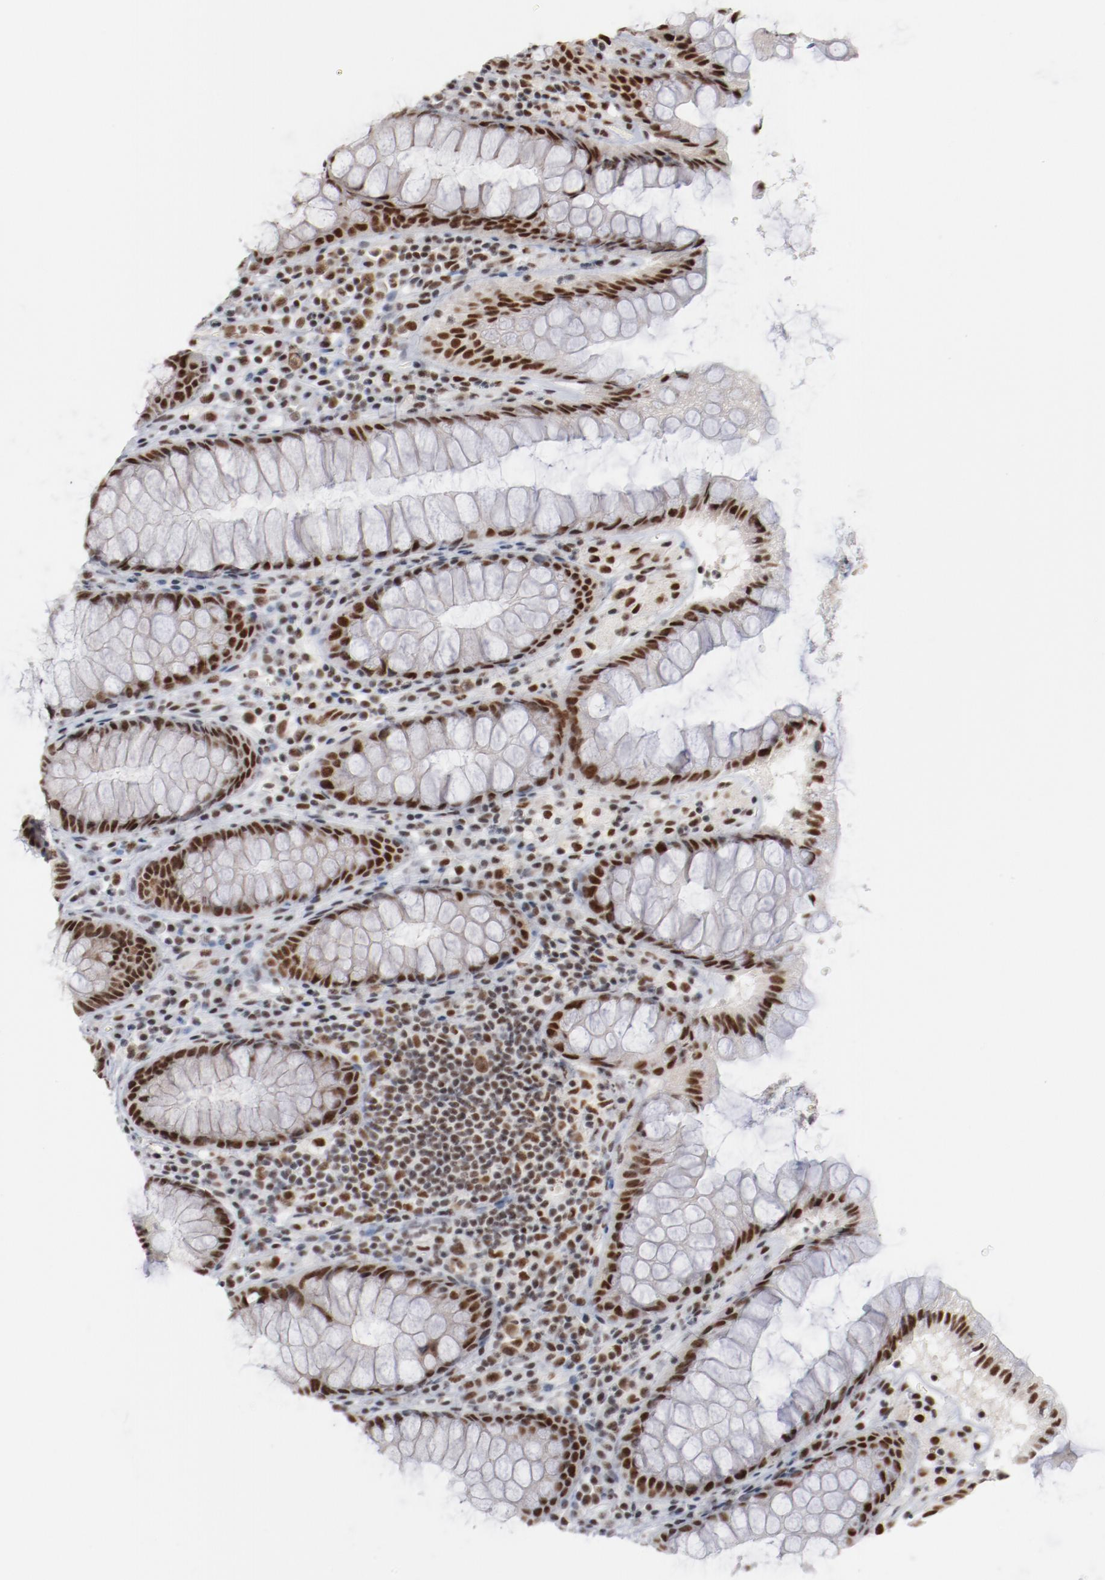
{"staining": {"intensity": "moderate", "quantity": ">75%", "location": "nuclear"}, "tissue": "colon", "cell_type": "Endothelial cells", "image_type": "normal", "snomed": [{"axis": "morphology", "description": "Normal tissue, NOS"}, {"axis": "topography", "description": "Colon"}], "caption": "Protein expression by immunohistochemistry (IHC) shows moderate nuclear positivity in approximately >75% of endothelial cells in normal colon.", "gene": "BUB3", "patient": {"sex": "female", "age": 46}}